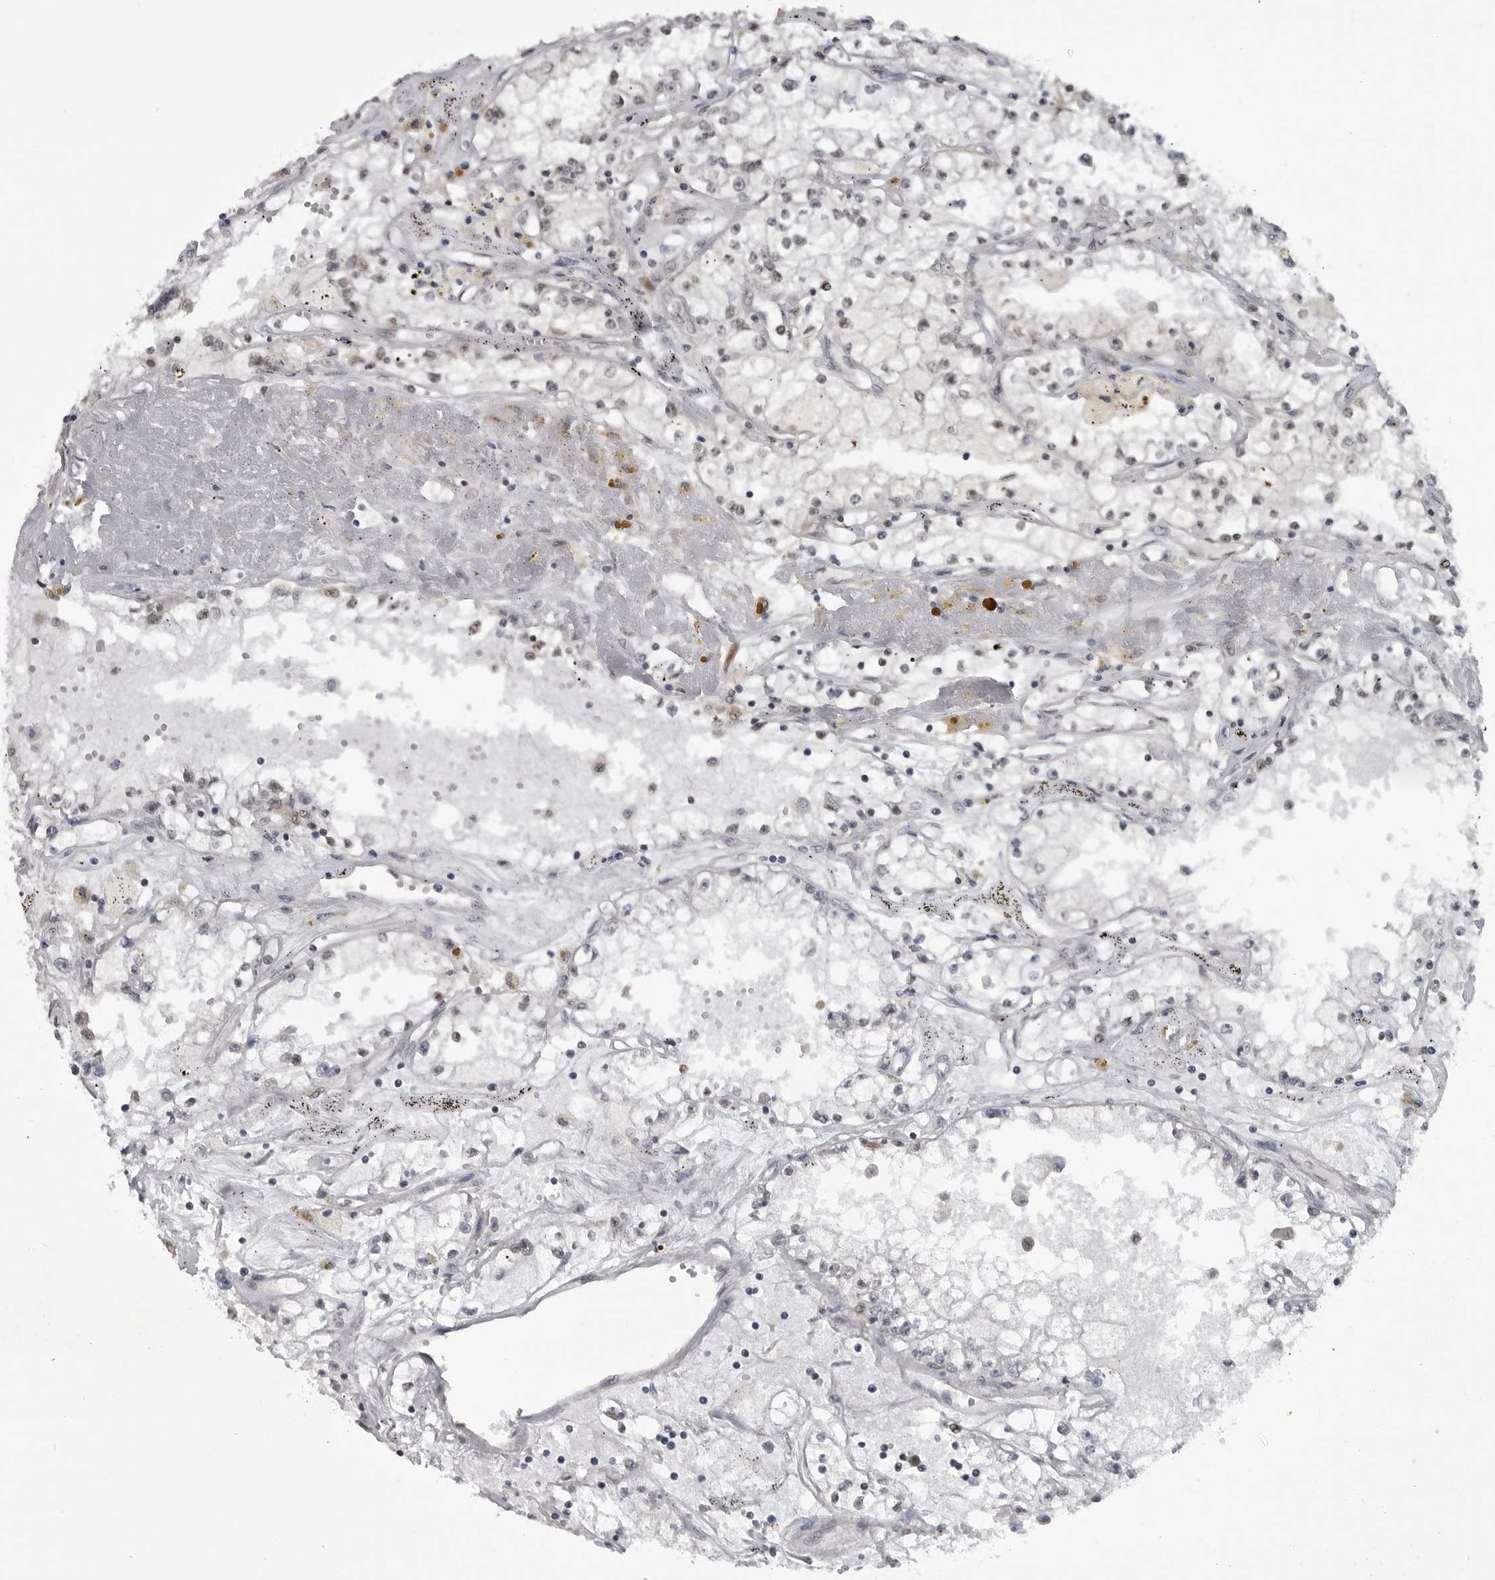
{"staining": {"intensity": "negative", "quantity": "none", "location": "none"}, "tissue": "renal cancer", "cell_type": "Tumor cells", "image_type": "cancer", "snomed": [{"axis": "morphology", "description": "Adenocarcinoma, NOS"}, {"axis": "topography", "description": "Kidney"}], "caption": "Protein analysis of renal cancer (adenocarcinoma) reveals no significant expression in tumor cells.", "gene": "C8orf58", "patient": {"sex": "male", "age": 56}}